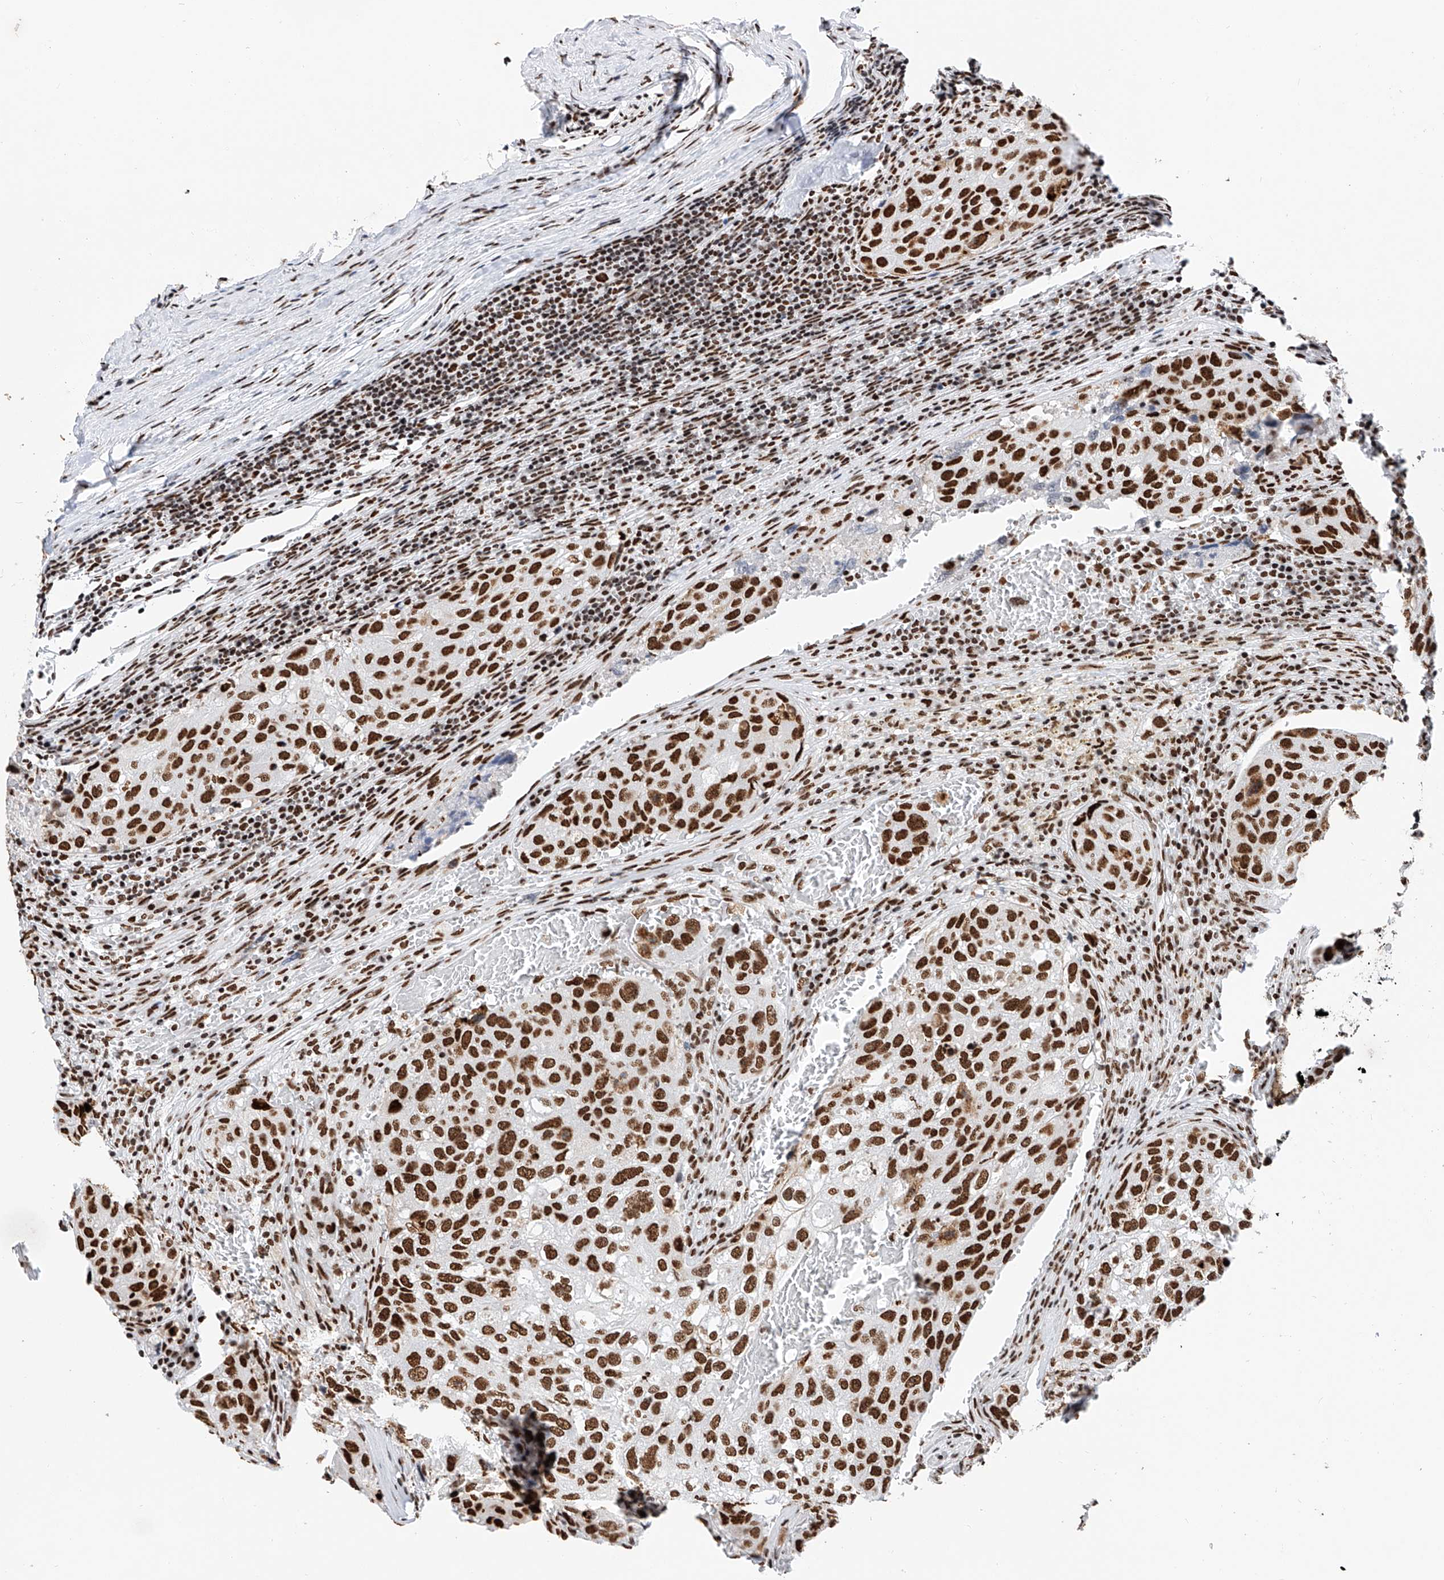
{"staining": {"intensity": "strong", "quantity": ">75%", "location": "nuclear"}, "tissue": "urothelial cancer", "cell_type": "Tumor cells", "image_type": "cancer", "snomed": [{"axis": "morphology", "description": "Urothelial carcinoma, High grade"}, {"axis": "topography", "description": "Lymph node"}, {"axis": "topography", "description": "Urinary bladder"}], "caption": "About >75% of tumor cells in urothelial carcinoma (high-grade) reveal strong nuclear protein staining as visualized by brown immunohistochemical staining.", "gene": "SRSF6", "patient": {"sex": "male", "age": 51}}